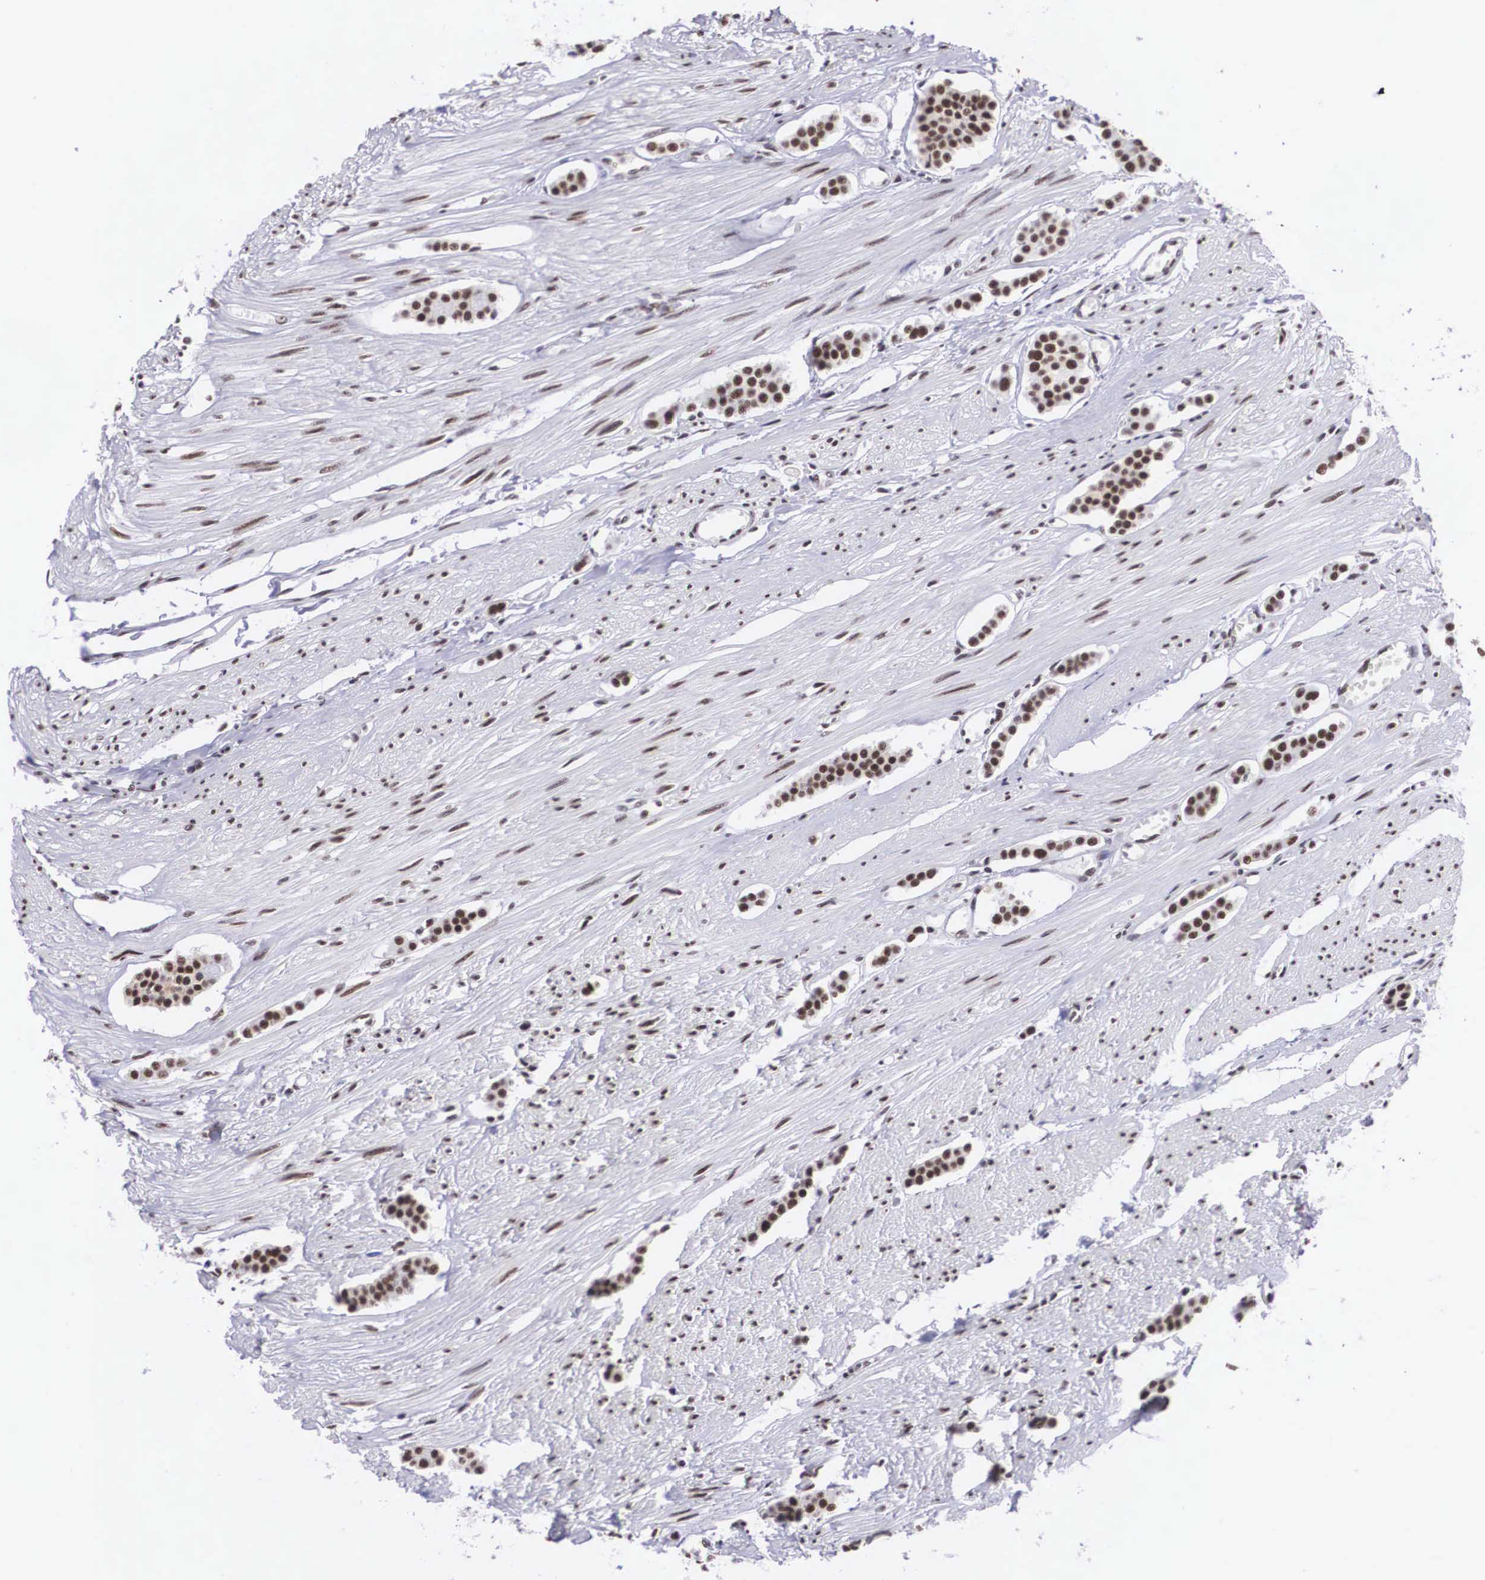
{"staining": {"intensity": "moderate", "quantity": ">75%", "location": "nuclear"}, "tissue": "carcinoid", "cell_type": "Tumor cells", "image_type": "cancer", "snomed": [{"axis": "morphology", "description": "Carcinoid, malignant, NOS"}, {"axis": "topography", "description": "Small intestine"}], "caption": "Immunohistochemical staining of human malignant carcinoid demonstrates medium levels of moderate nuclear expression in about >75% of tumor cells.", "gene": "SF3A1", "patient": {"sex": "male", "age": 60}}